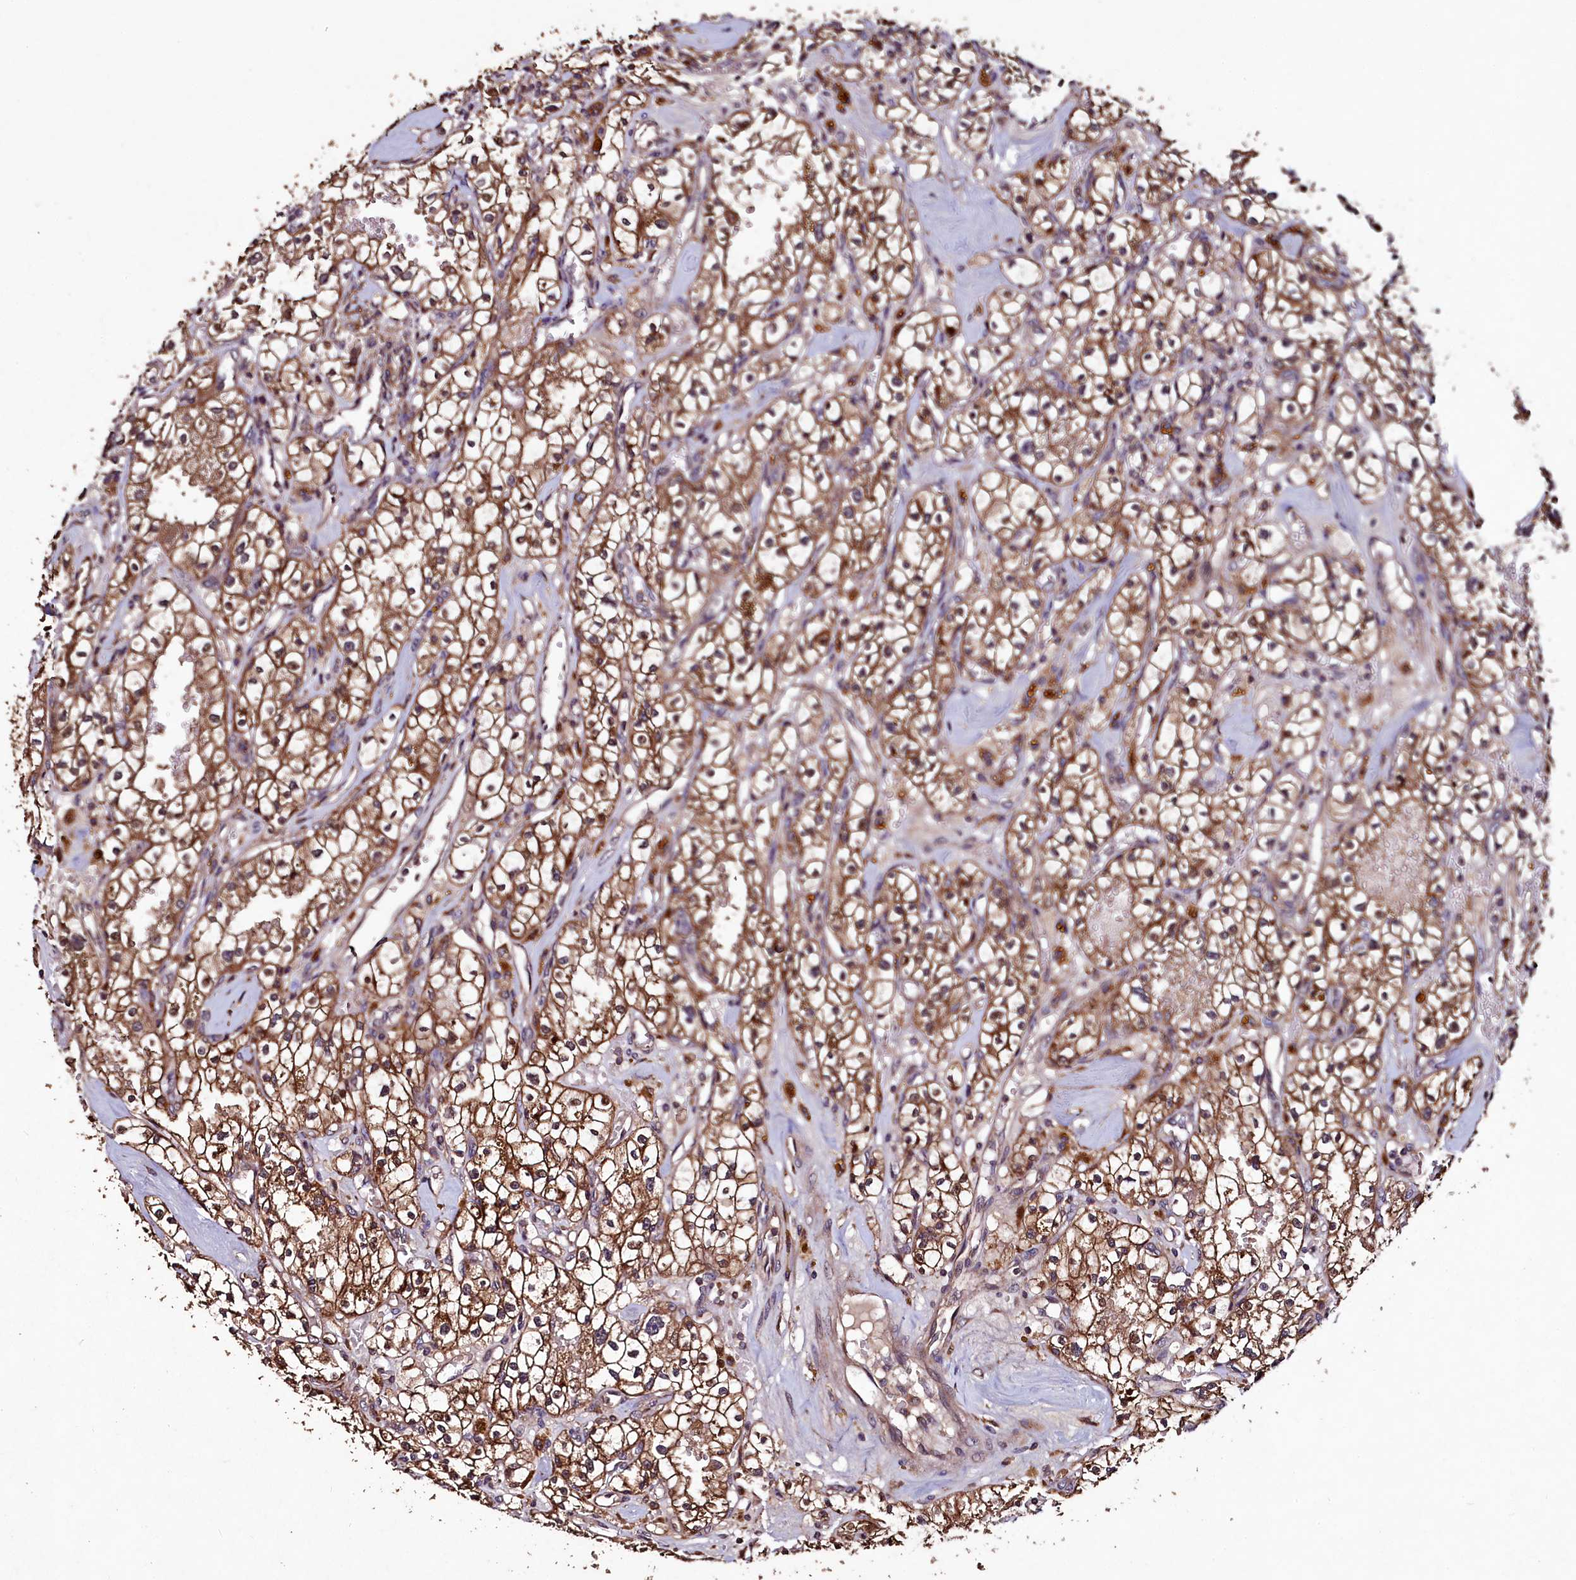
{"staining": {"intensity": "strong", "quantity": ">75%", "location": "cytoplasmic/membranous"}, "tissue": "renal cancer", "cell_type": "Tumor cells", "image_type": "cancer", "snomed": [{"axis": "morphology", "description": "Adenocarcinoma, NOS"}, {"axis": "topography", "description": "Kidney"}], "caption": "The histopathology image shows a brown stain indicating the presence of a protein in the cytoplasmic/membranous of tumor cells in renal adenocarcinoma. The staining is performed using DAB brown chromogen to label protein expression. The nuclei are counter-stained blue using hematoxylin.", "gene": "TMEM98", "patient": {"sex": "male", "age": 56}}